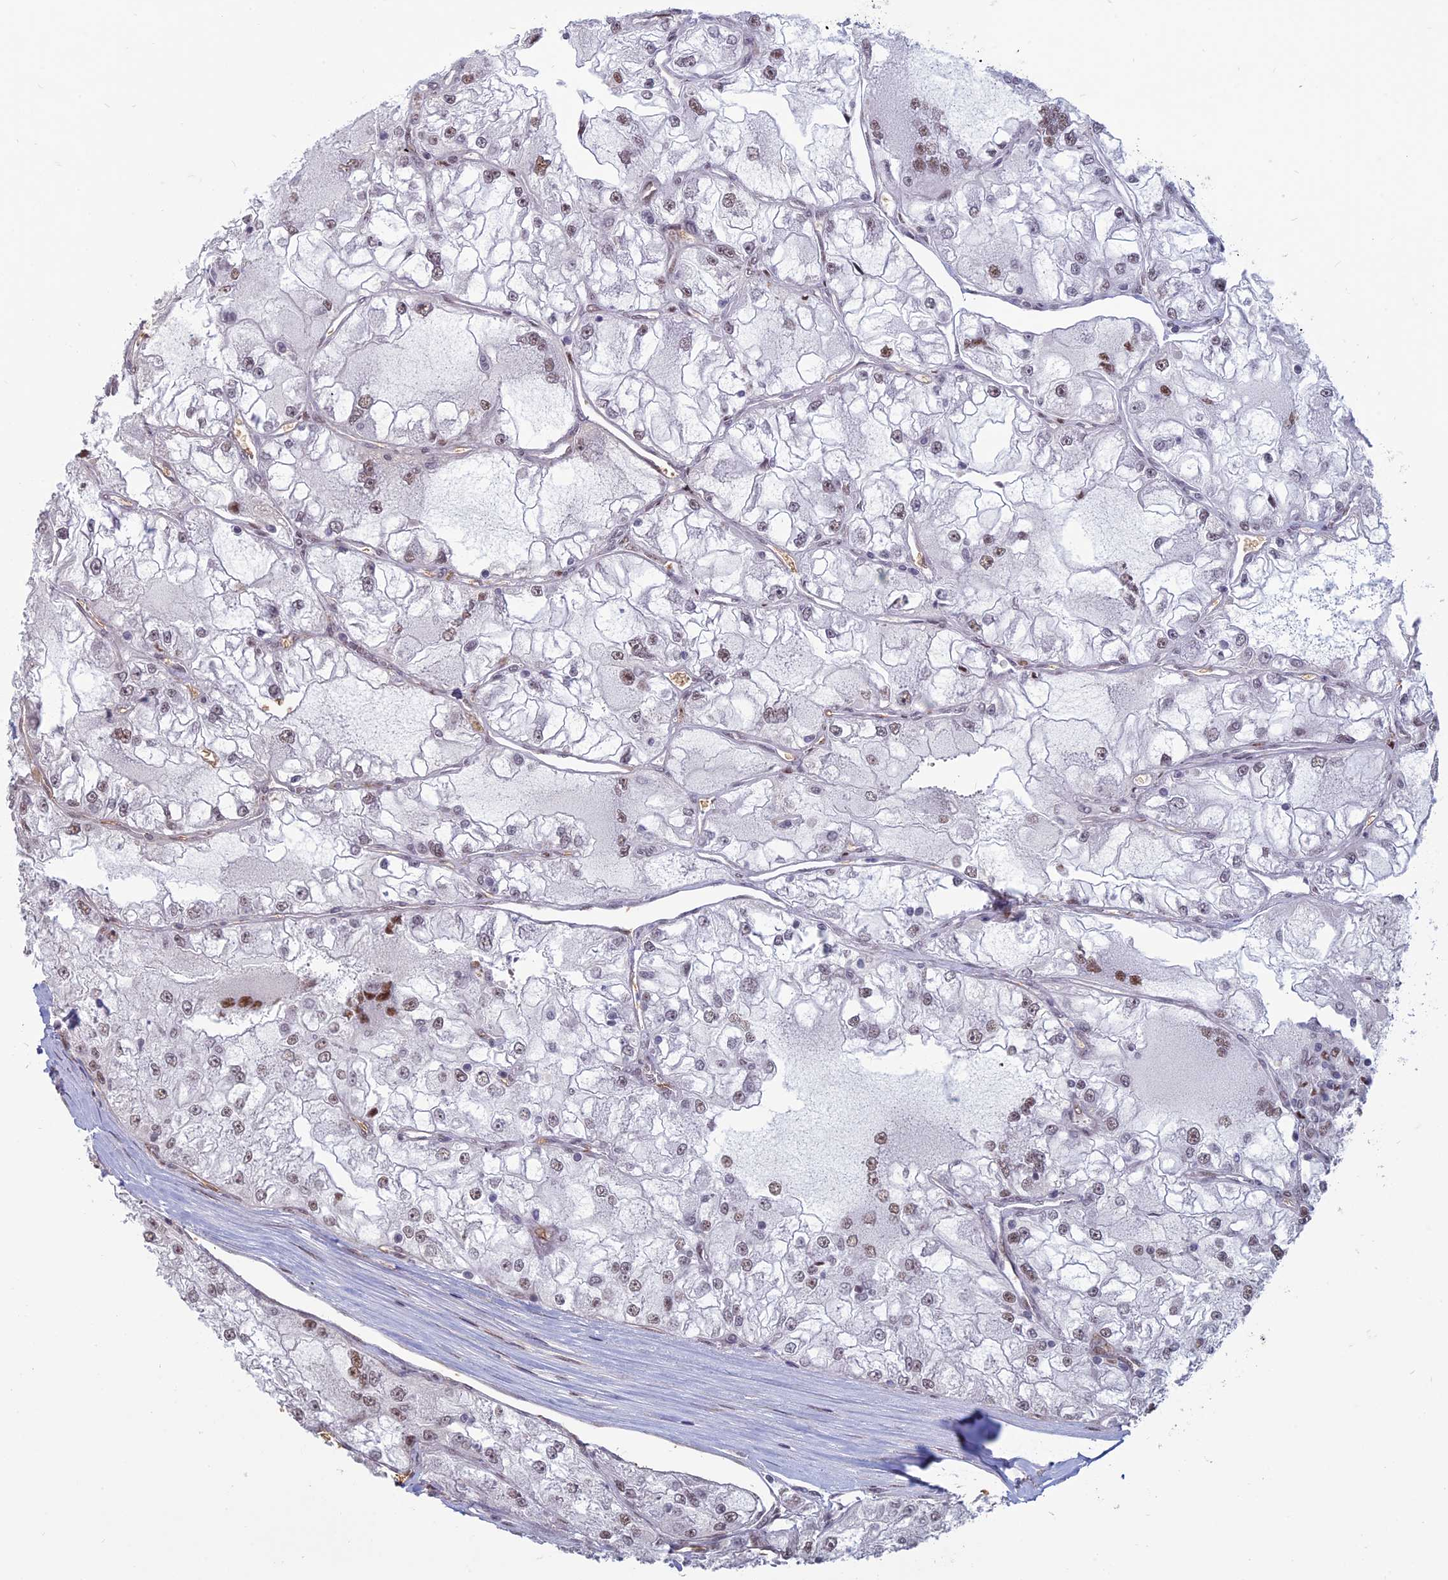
{"staining": {"intensity": "moderate", "quantity": "25%-75%", "location": "nuclear"}, "tissue": "renal cancer", "cell_type": "Tumor cells", "image_type": "cancer", "snomed": [{"axis": "morphology", "description": "Adenocarcinoma, NOS"}, {"axis": "topography", "description": "Kidney"}], "caption": "Protein expression analysis of human renal adenocarcinoma reveals moderate nuclear staining in about 25%-75% of tumor cells.", "gene": "MFAP1", "patient": {"sex": "female", "age": 72}}